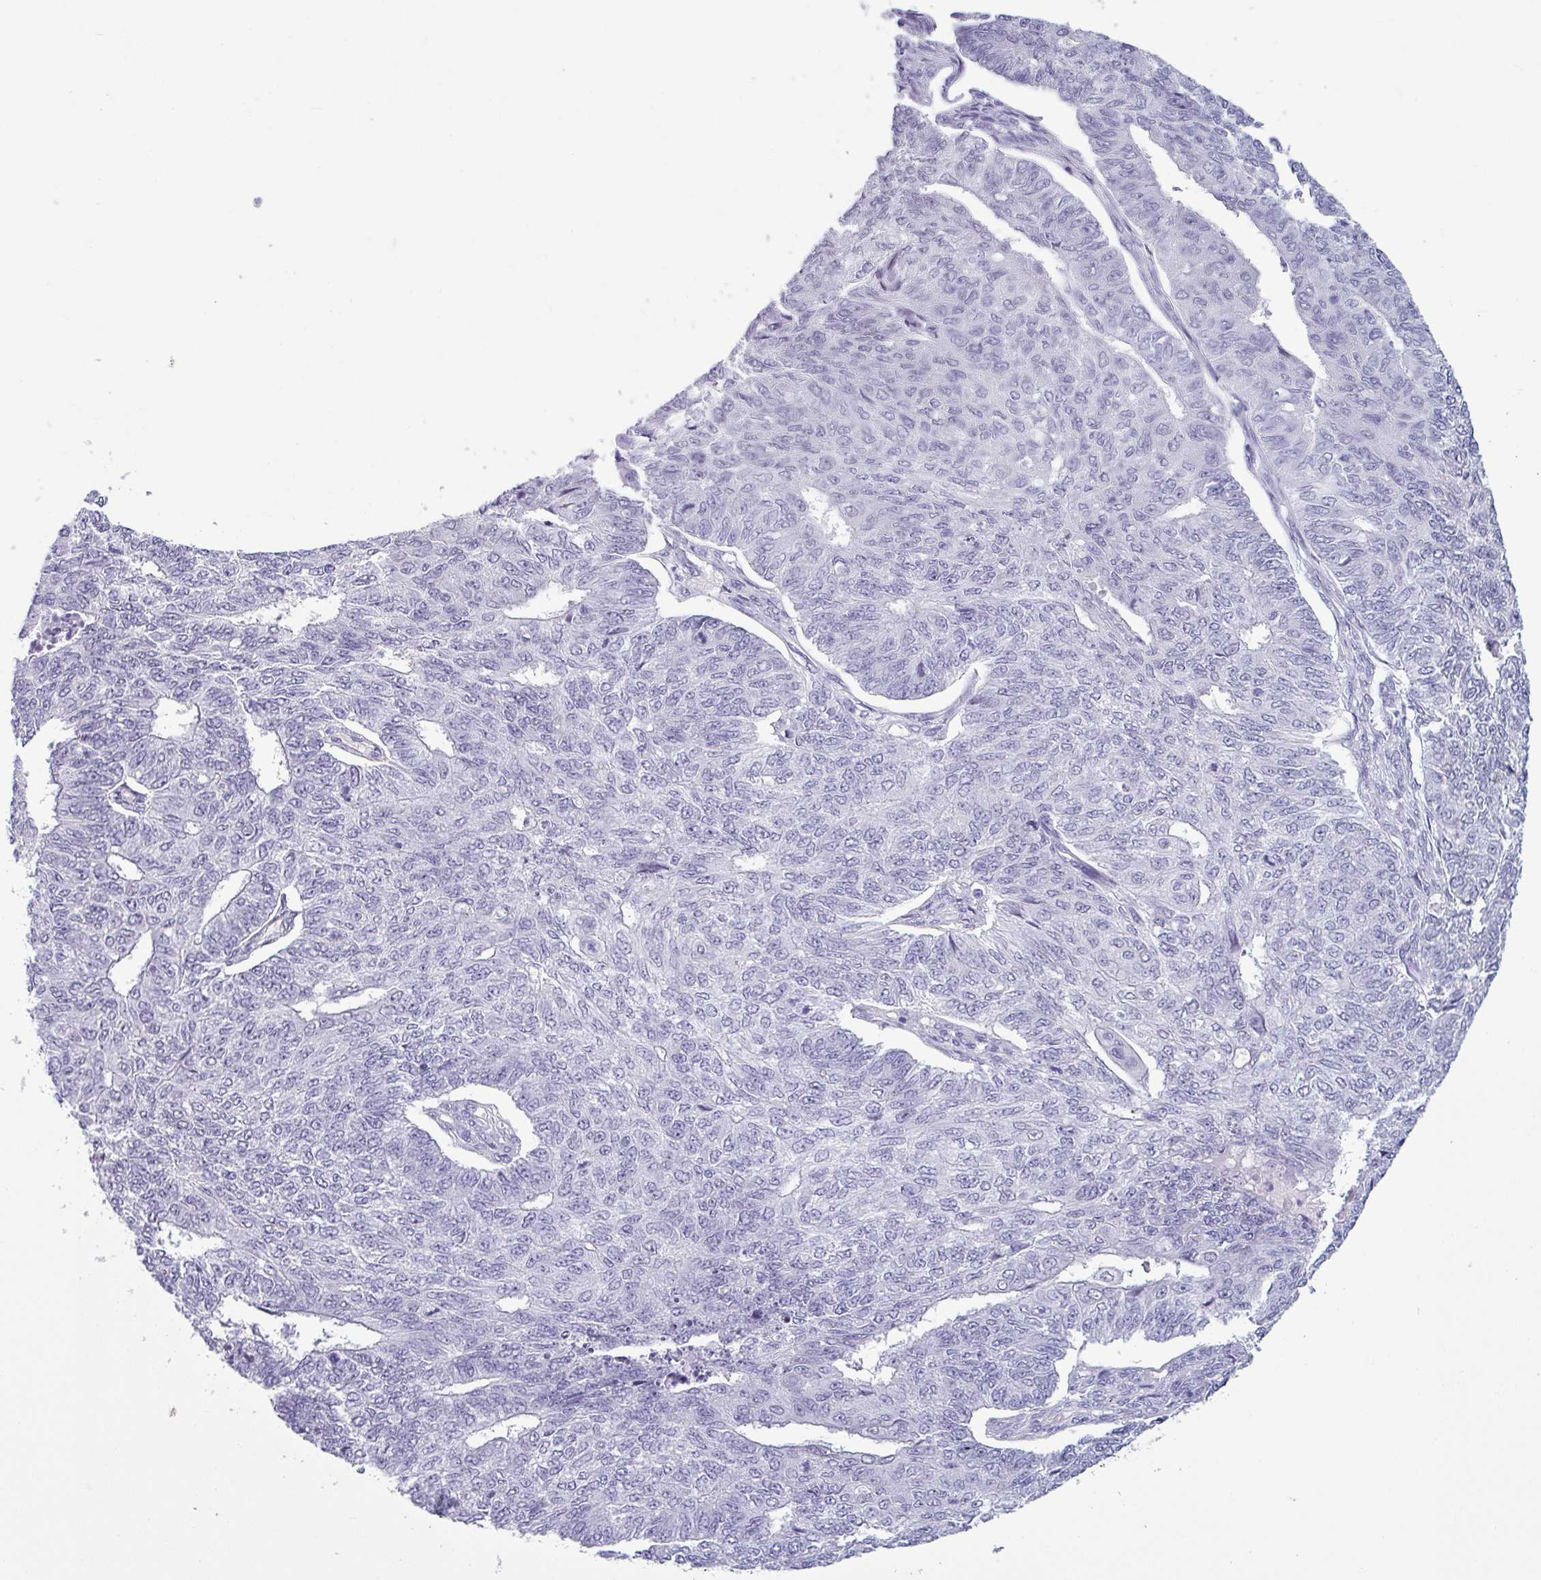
{"staining": {"intensity": "negative", "quantity": "none", "location": "none"}, "tissue": "endometrial cancer", "cell_type": "Tumor cells", "image_type": "cancer", "snomed": [{"axis": "morphology", "description": "Adenocarcinoma, NOS"}, {"axis": "topography", "description": "Endometrium"}], "caption": "Tumor cells show no significant protein expression in endometrial adenocarcinoma.", "gene": "SRGAP1", "patient": {"sex": "female", "age": 32}}